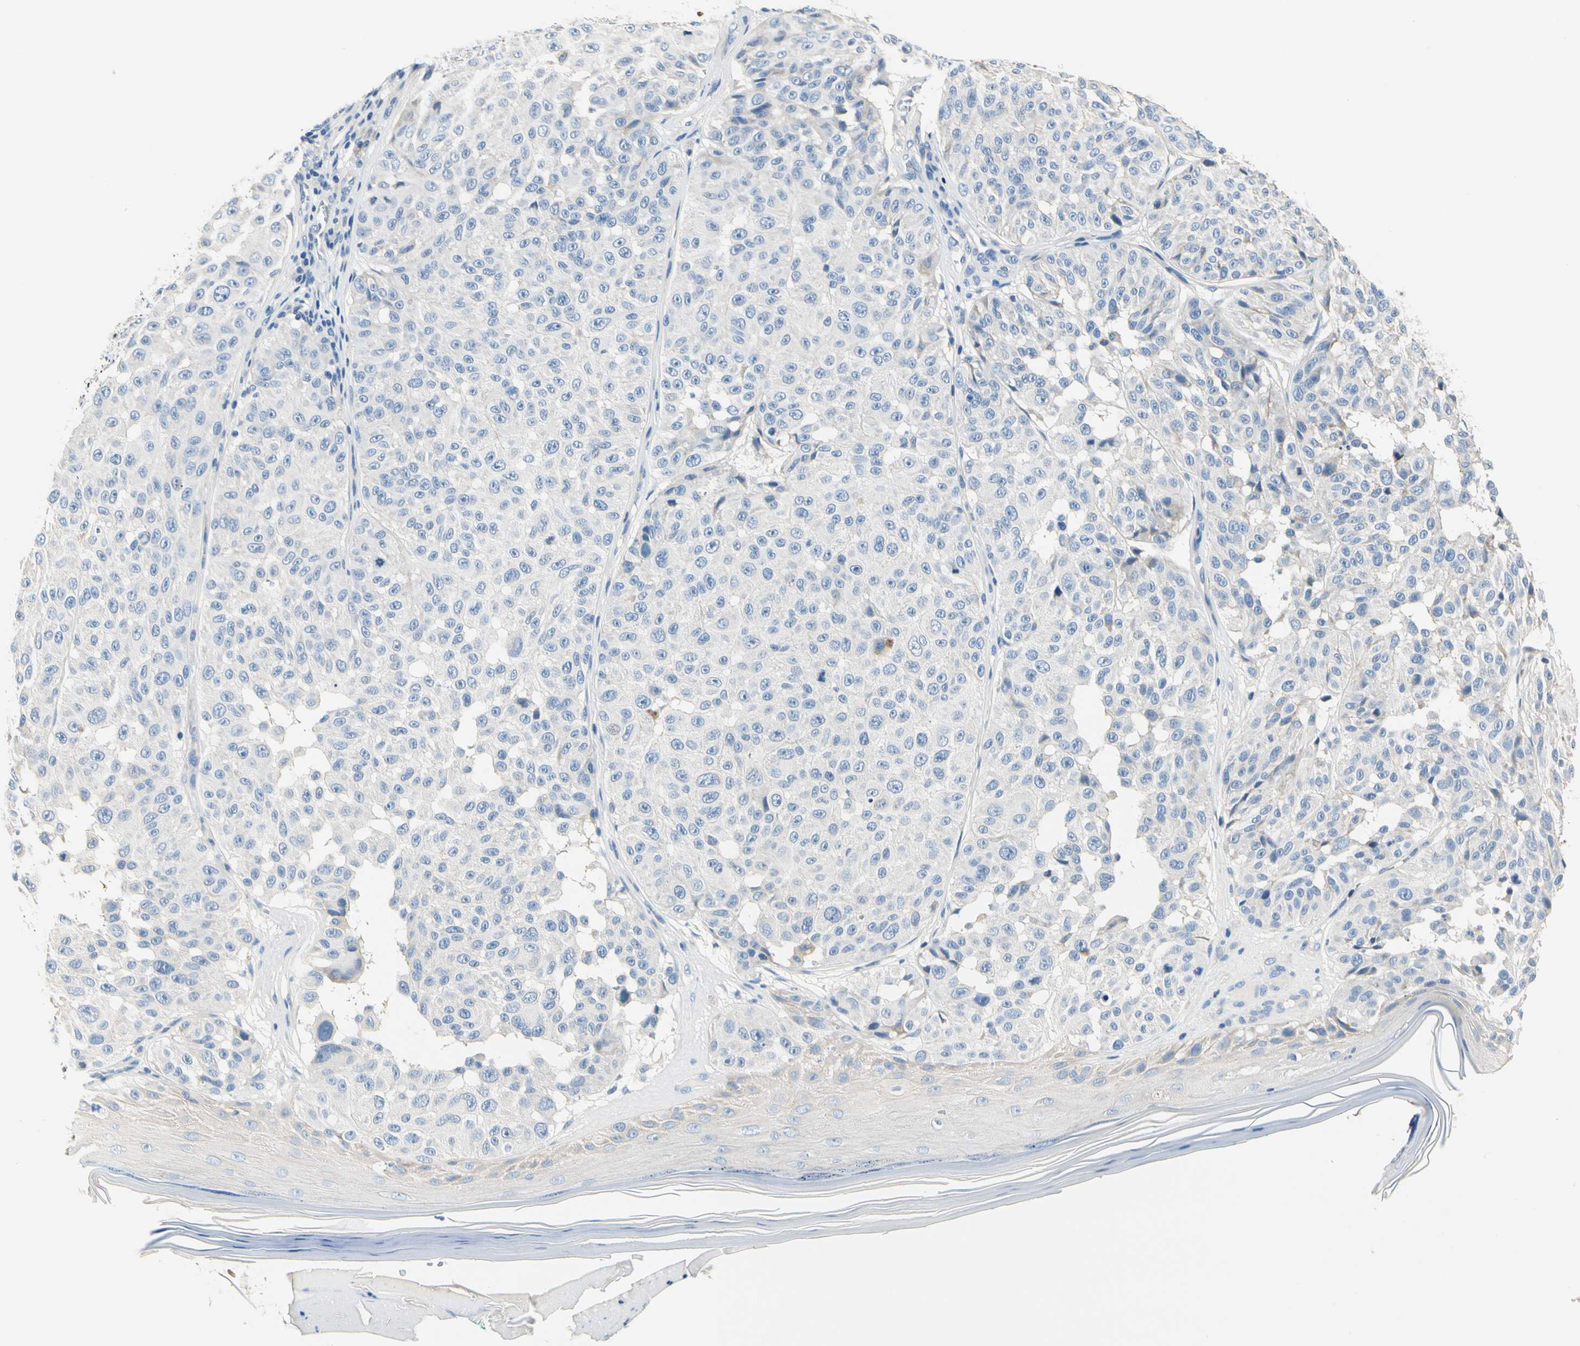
{"staining": {"intensity": "negative", "quantity": "none", "location": "none"}, "tissue": "melanoma", "cell_type": "Tumor cells", "image_type": "cancer", "snomed": [{"axis": "morphology", "description": "Malignant melanoma, NOS"}, {"axis": "topography", "description": "Skin"}], "caption": "Immunohistochemistry image of neoplastic tissue: melanoma stained with DAB (3,3'-diaminobenzidine) demonstrates no significant protein expression in tumor cells.", "gene": "TGFBR3", "patient": {"sex": "female", "age": 46}}